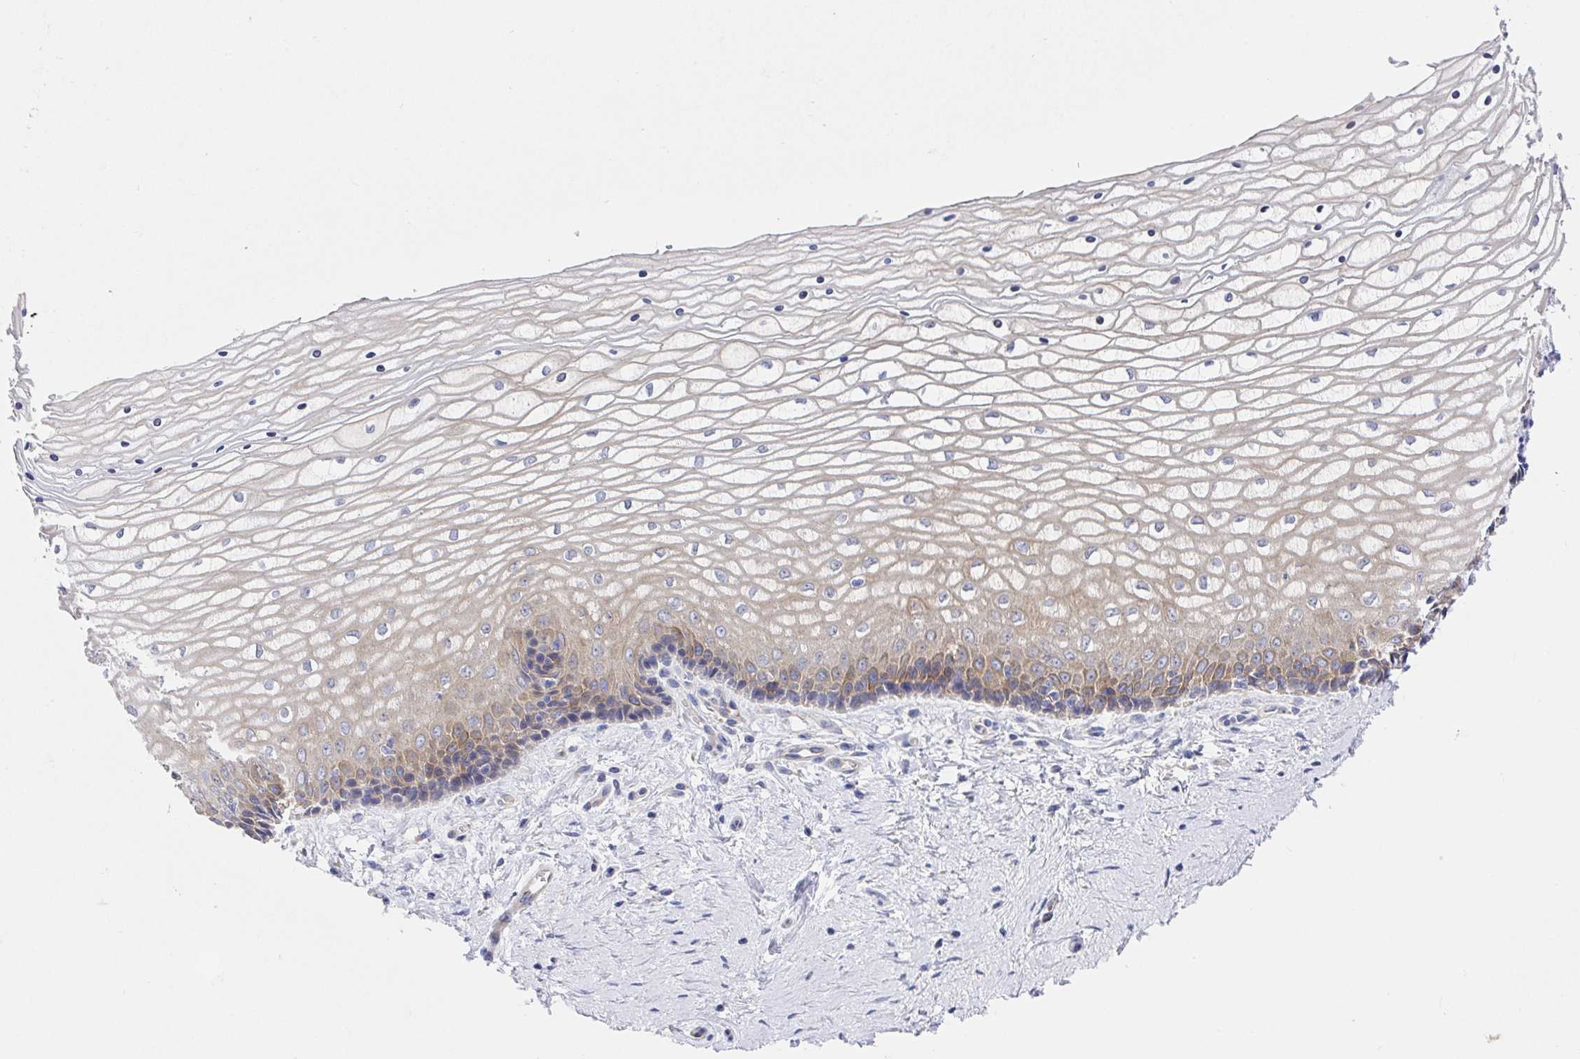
{"staining": {"intensity": "moderate", "quantity": "25%-75%", "location": "cytoplasmic/membranous"}, "tissue": "vagina", "cell_type": "Squamous epithelial cells", "image_type": "normal", "snomed": [{"axis": "morphology", "description": "Normal tissue, NOS"}, {"axis": "topography", "description": "Vagina"}], "caption": "The image shows immunohistochemical staining of unremarkable vagina. There is moderate cytoplasmic/membranous staining is seen in approximately 25%-75% of squamous epithelial cells. The protein of interest is shown in brown color, while the nuclei are stained blue.", "gene": "GOLGA1", "patient": {"sex": "female", "age": 45}}